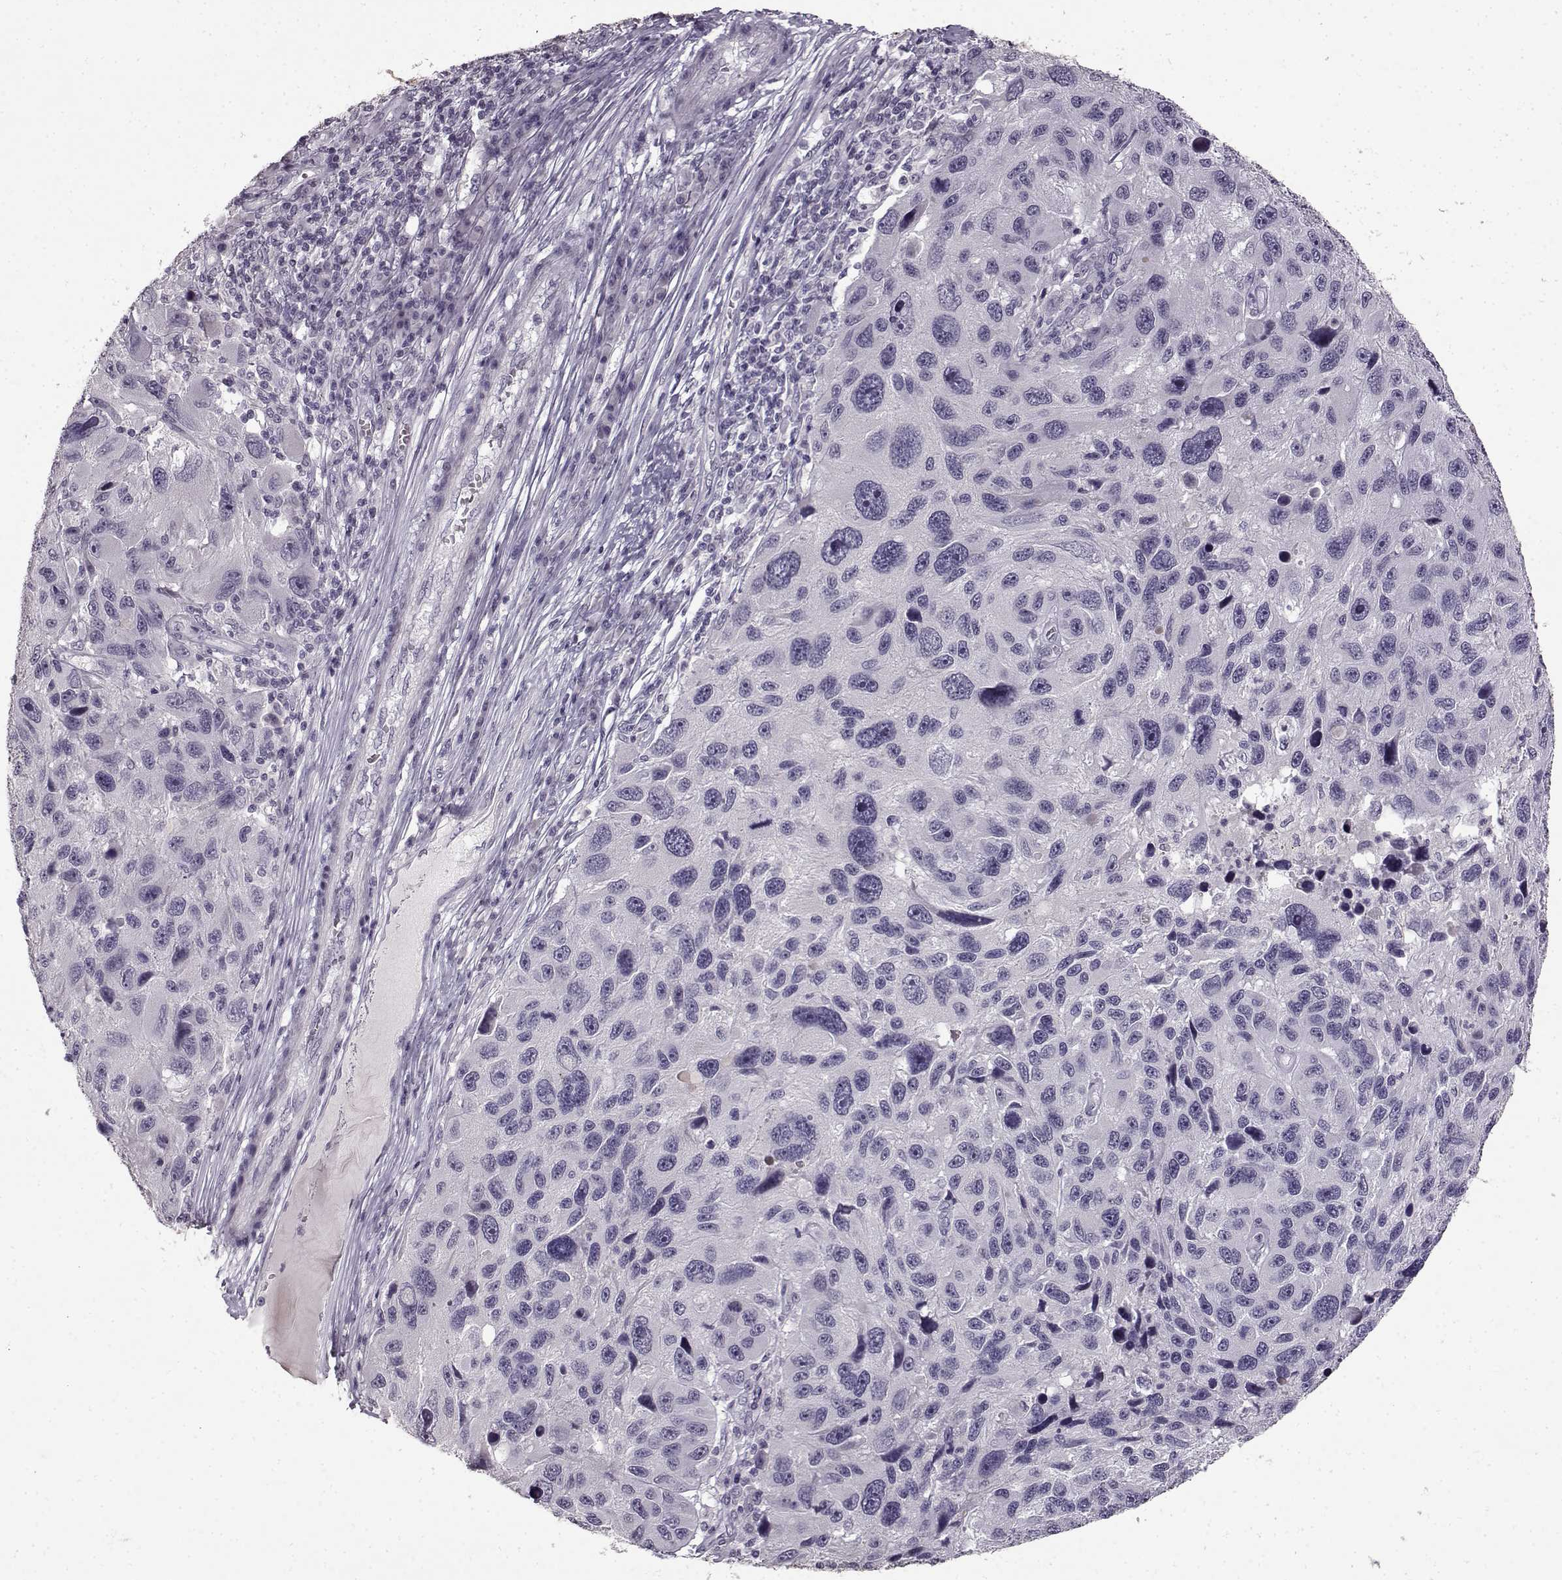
{"staining": {"intensity": "negative", "quantity": "none", "location": "none"}, "tissue": "melanoma", "cell_type": "Tumor cells", "image_type": "cancer", "snomed": [{"axis": "morphology", "description": "Malignant melanoma, NOS"}, {"axis": "topography", "description": "Skin"}], "caption": "Immunohistochemistry (IHC) image of melanoma stained for a protein (brown), which shows no staining in tumor cells. The staining was performed using DAB (3,3'-diaminobenzidine) to visualize the protein expression in brown, while the nuclei were stained in blue with hematoxylin (Magnification: 20x).", "gene": "FSHB", "patient": {"sex": "male", "age": 53}}